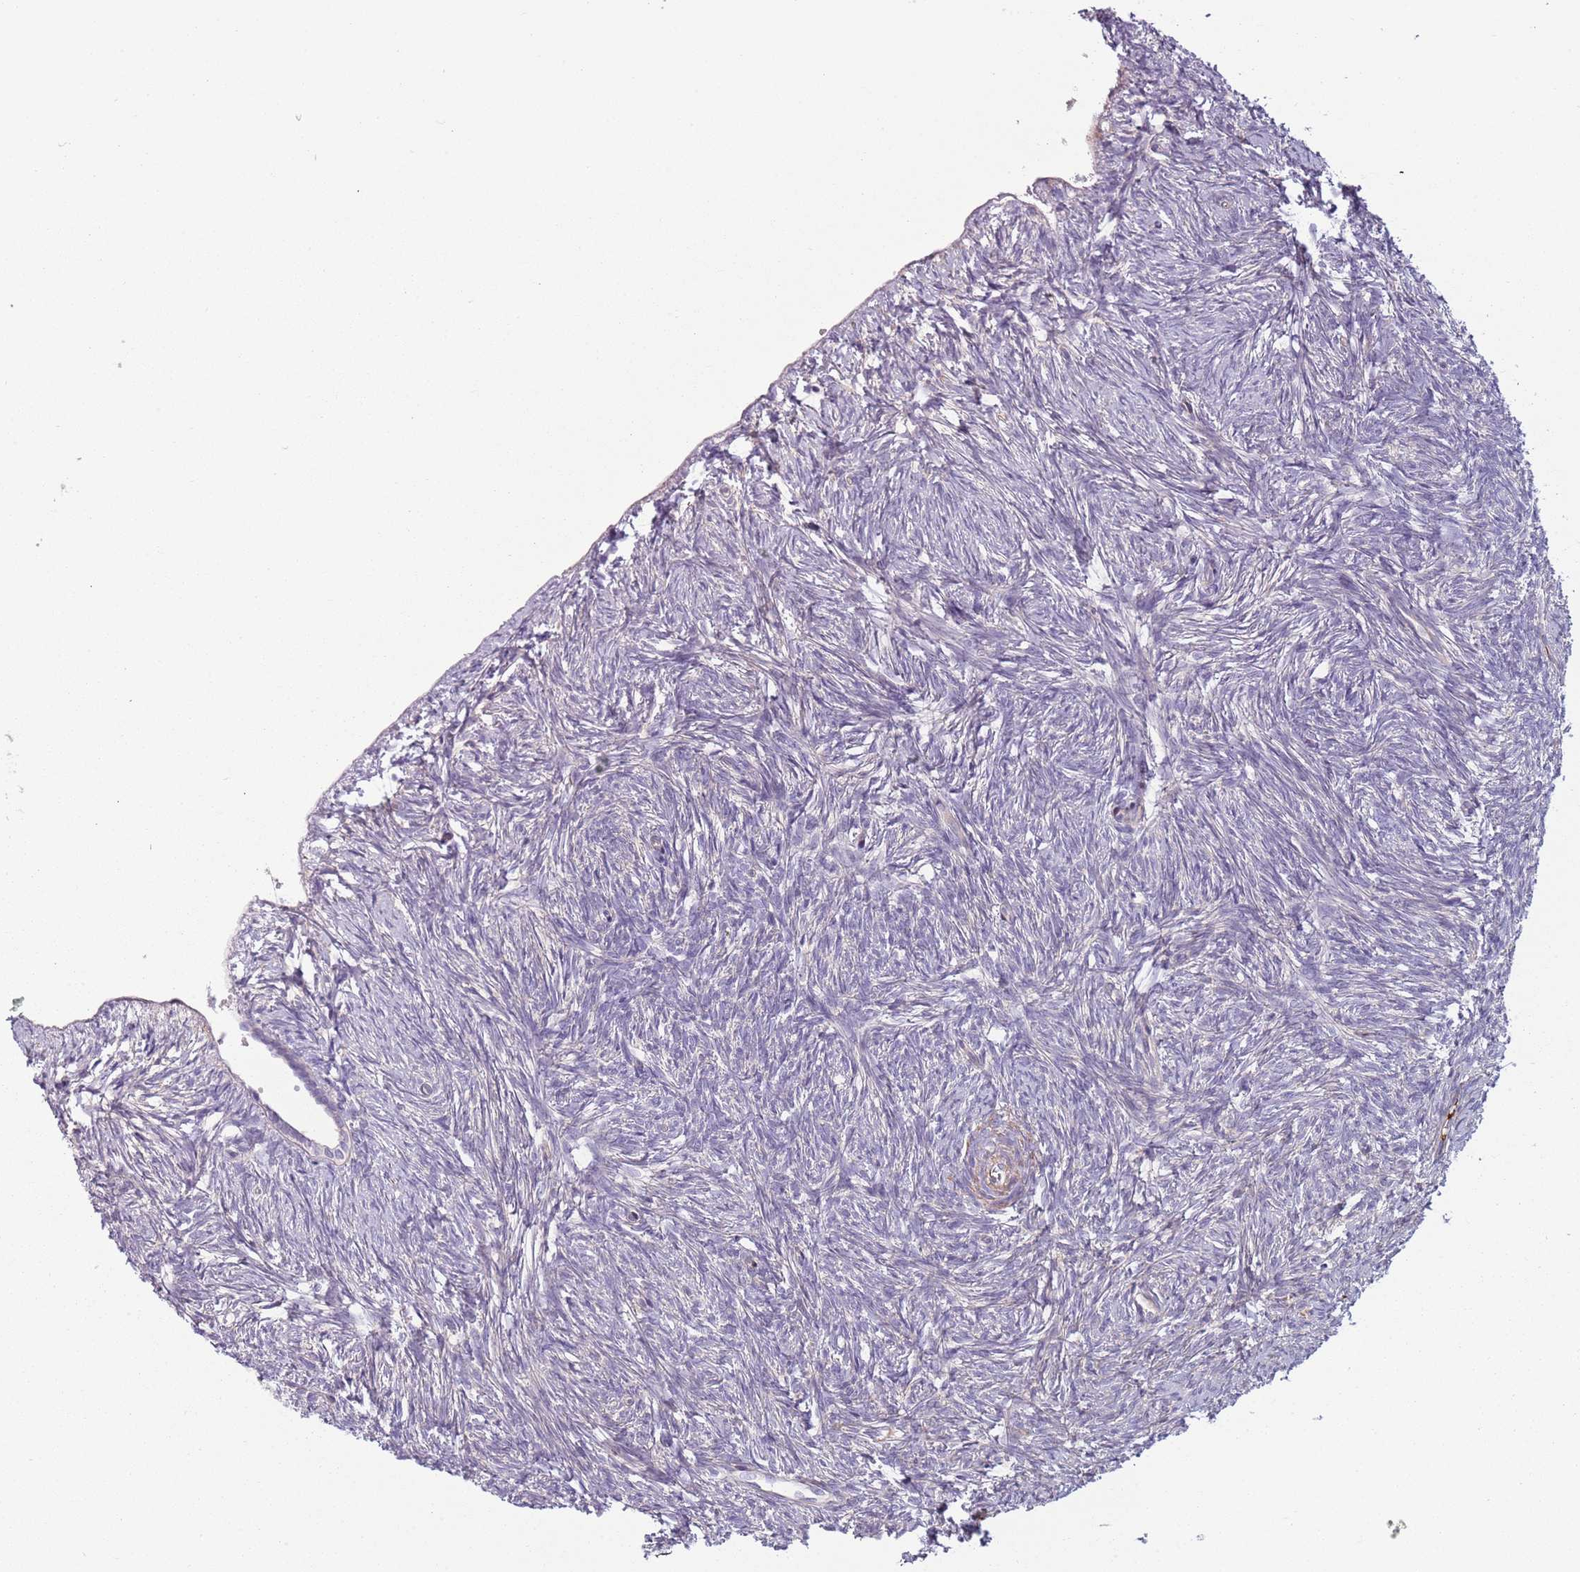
{"staining": {"intensity": "moderate", "quantity": "<25%", "location": "cytoplasmic/membranous"}, "tissue": "ovary", "cell_type": "Ovarian stroma cells", "image_type": "normal", "snomed": [{"axis": "morphology", "description": "Normal tissue, NOS"}, {"axis": "topography", "description": "Ovary"}], "caption": "A histopathology image showing moderate cytoplasmic/membranous positivity in about <25% of ovarian stroma cells in benign ovary, as visualized by brown immunohistochemical staining.", "gene": "NADK", "patient": {"sex": "female", "age": 51}}